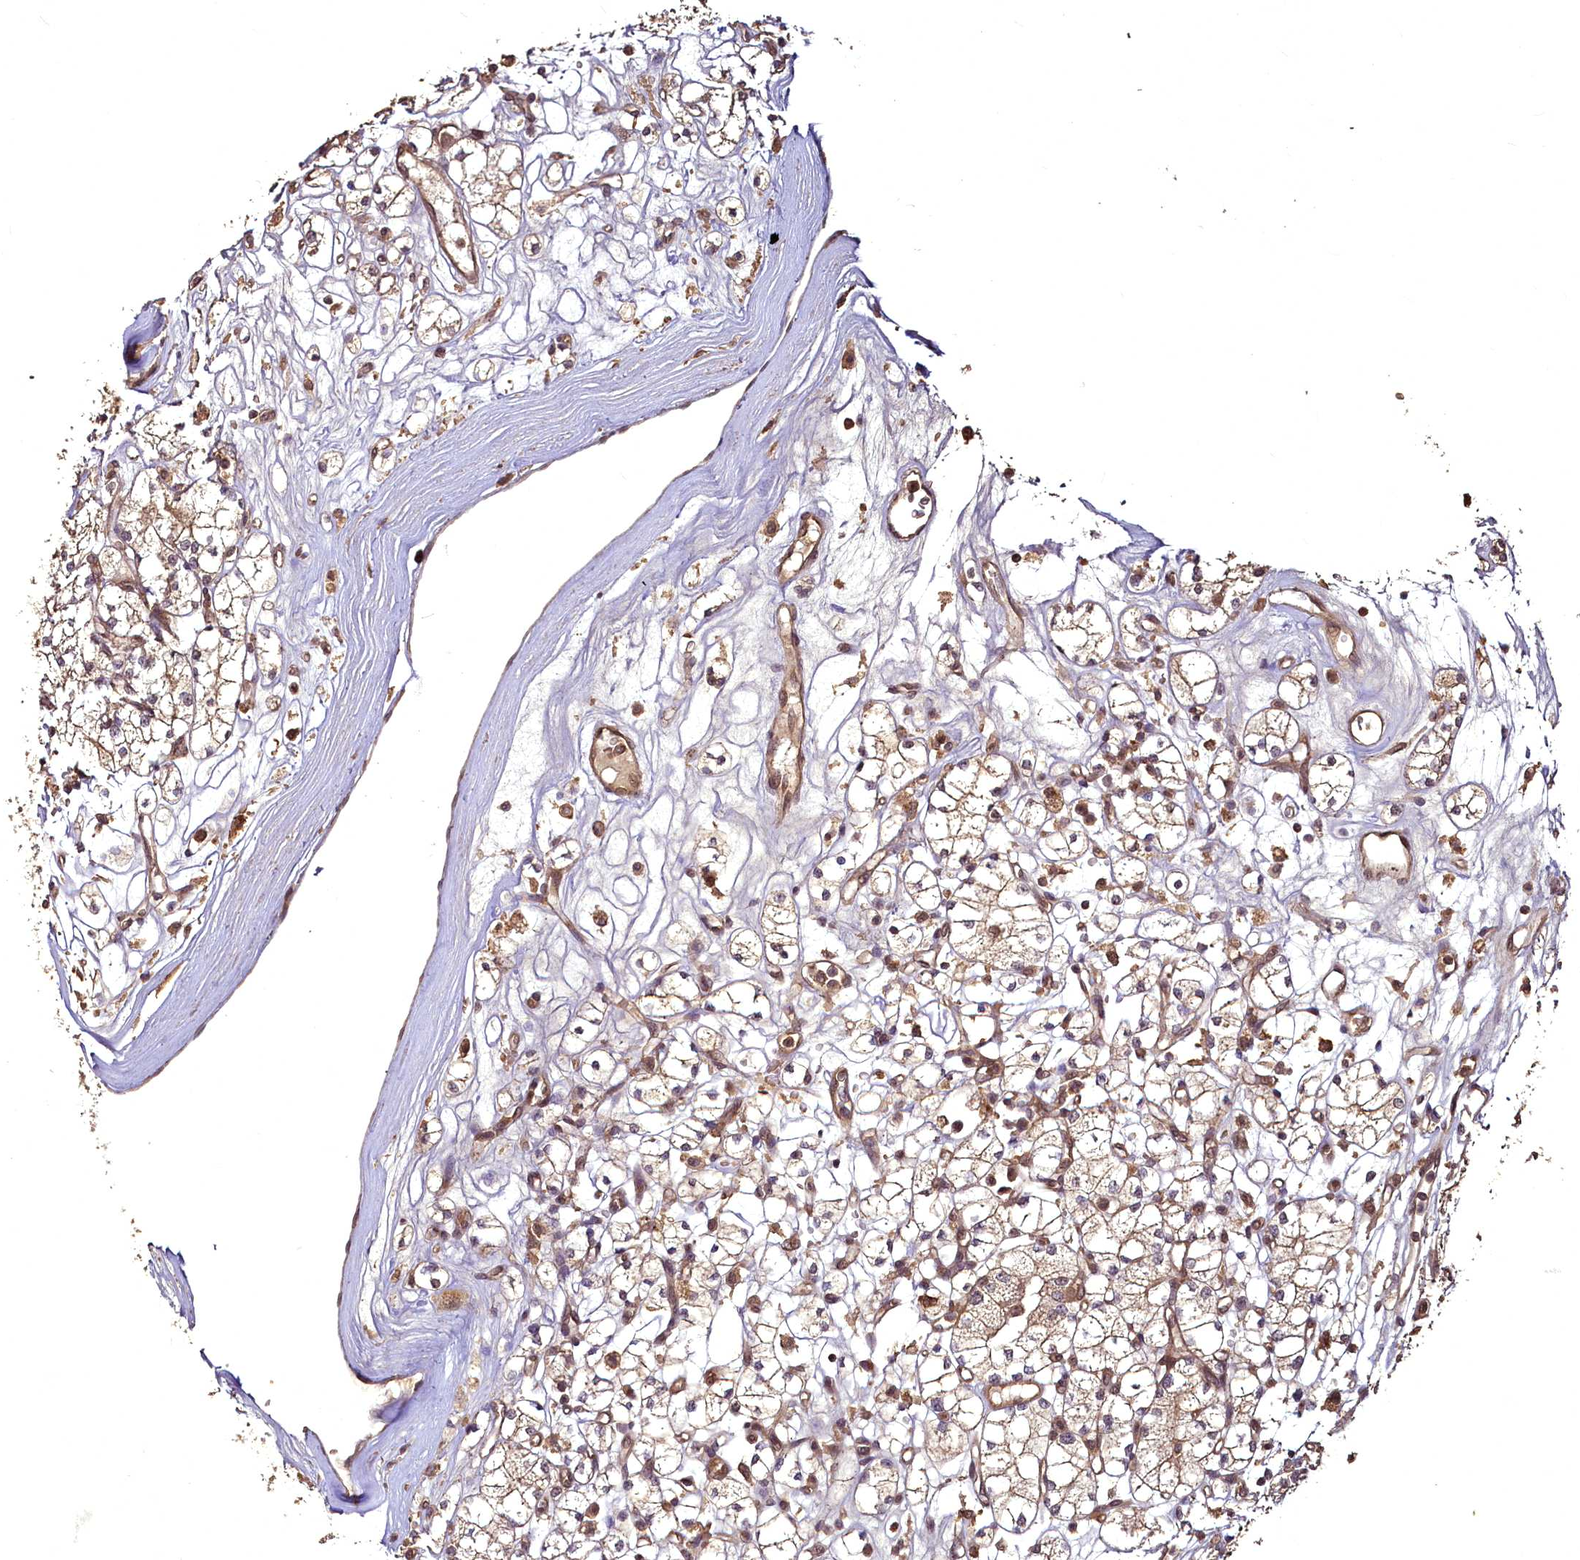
{"staining": {"intensity": "weak", "quantity": ">75%", "location": "cytoplasmic/membranous"}, "tissue": "renal cancer", "cell_type": "Tumor cells", "image_type": "cancer", "snomed": [{"axis": "morphology", "description": "Adenocarcinoma, NOS"}, {"axis": "topography", "description": "Kidney"}], "caption": "The immunohistochemical stain shows weak cytoplasmic/membranous staining in tumor cells of renal cancer (adenocarcinoma) tissue.", "gene": "VPS51", "patient": {"sex": "male", "age": 77}}